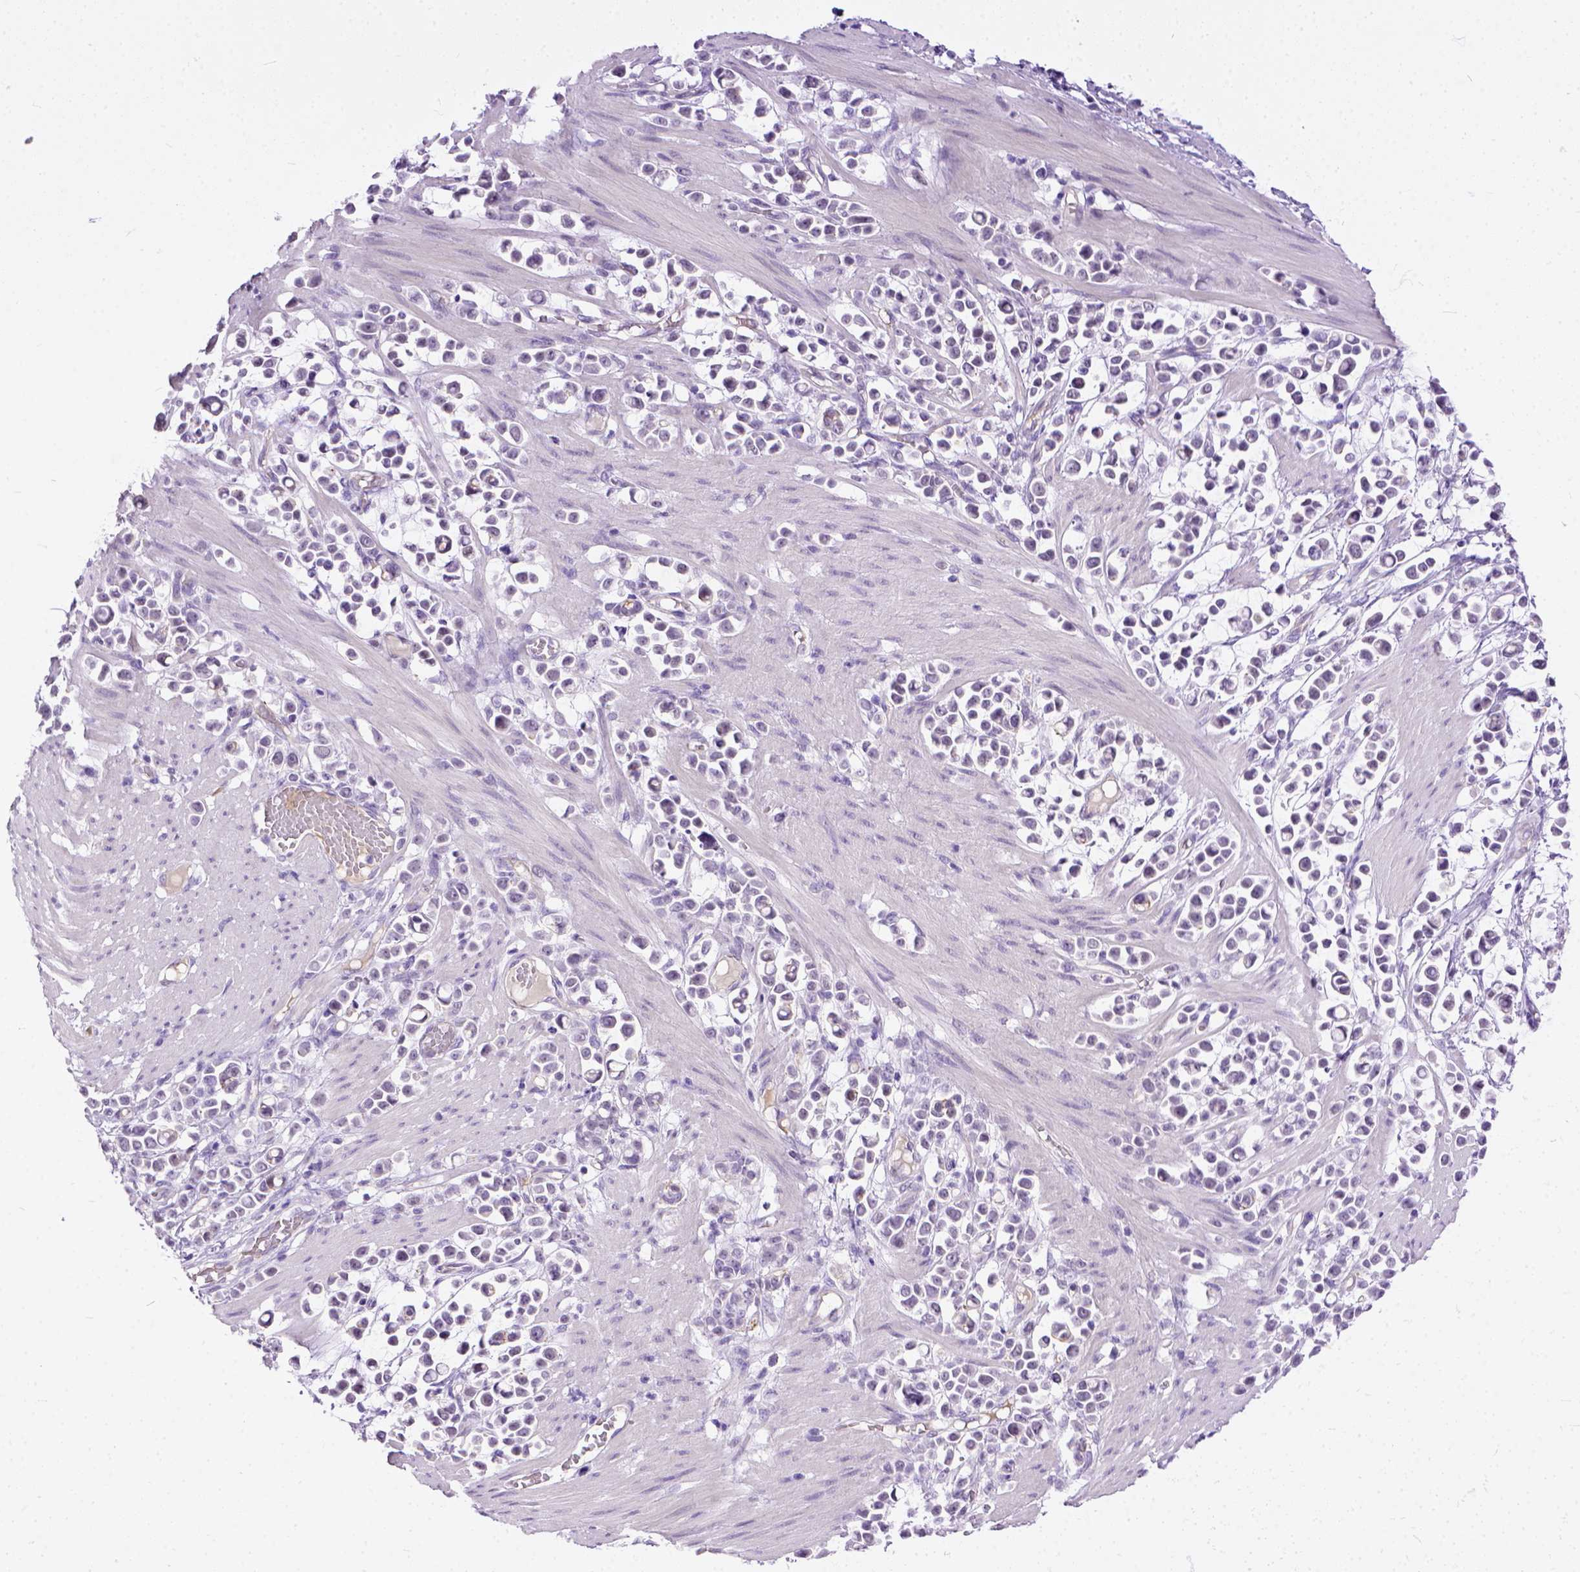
{"staining": {"intensity": "negative", "quantity": "none", "location": "none"}, "tissue": "stomach cancer", "cell_type": "Tumor cells", "image_type": "cancer", "snomed": [{"axis": "morphology", "description": "Adenocarcinoma, NOS"}, {"axis": "topography", "description": "Stomach"}], "caption": "Human stomach cancer (adenocarcinoma) stained for a protein using immunohistochemistry reveals no expression in tumor cells.", "gene": "ADGRF1", "patient": {"sex": "male", "age": 82}}